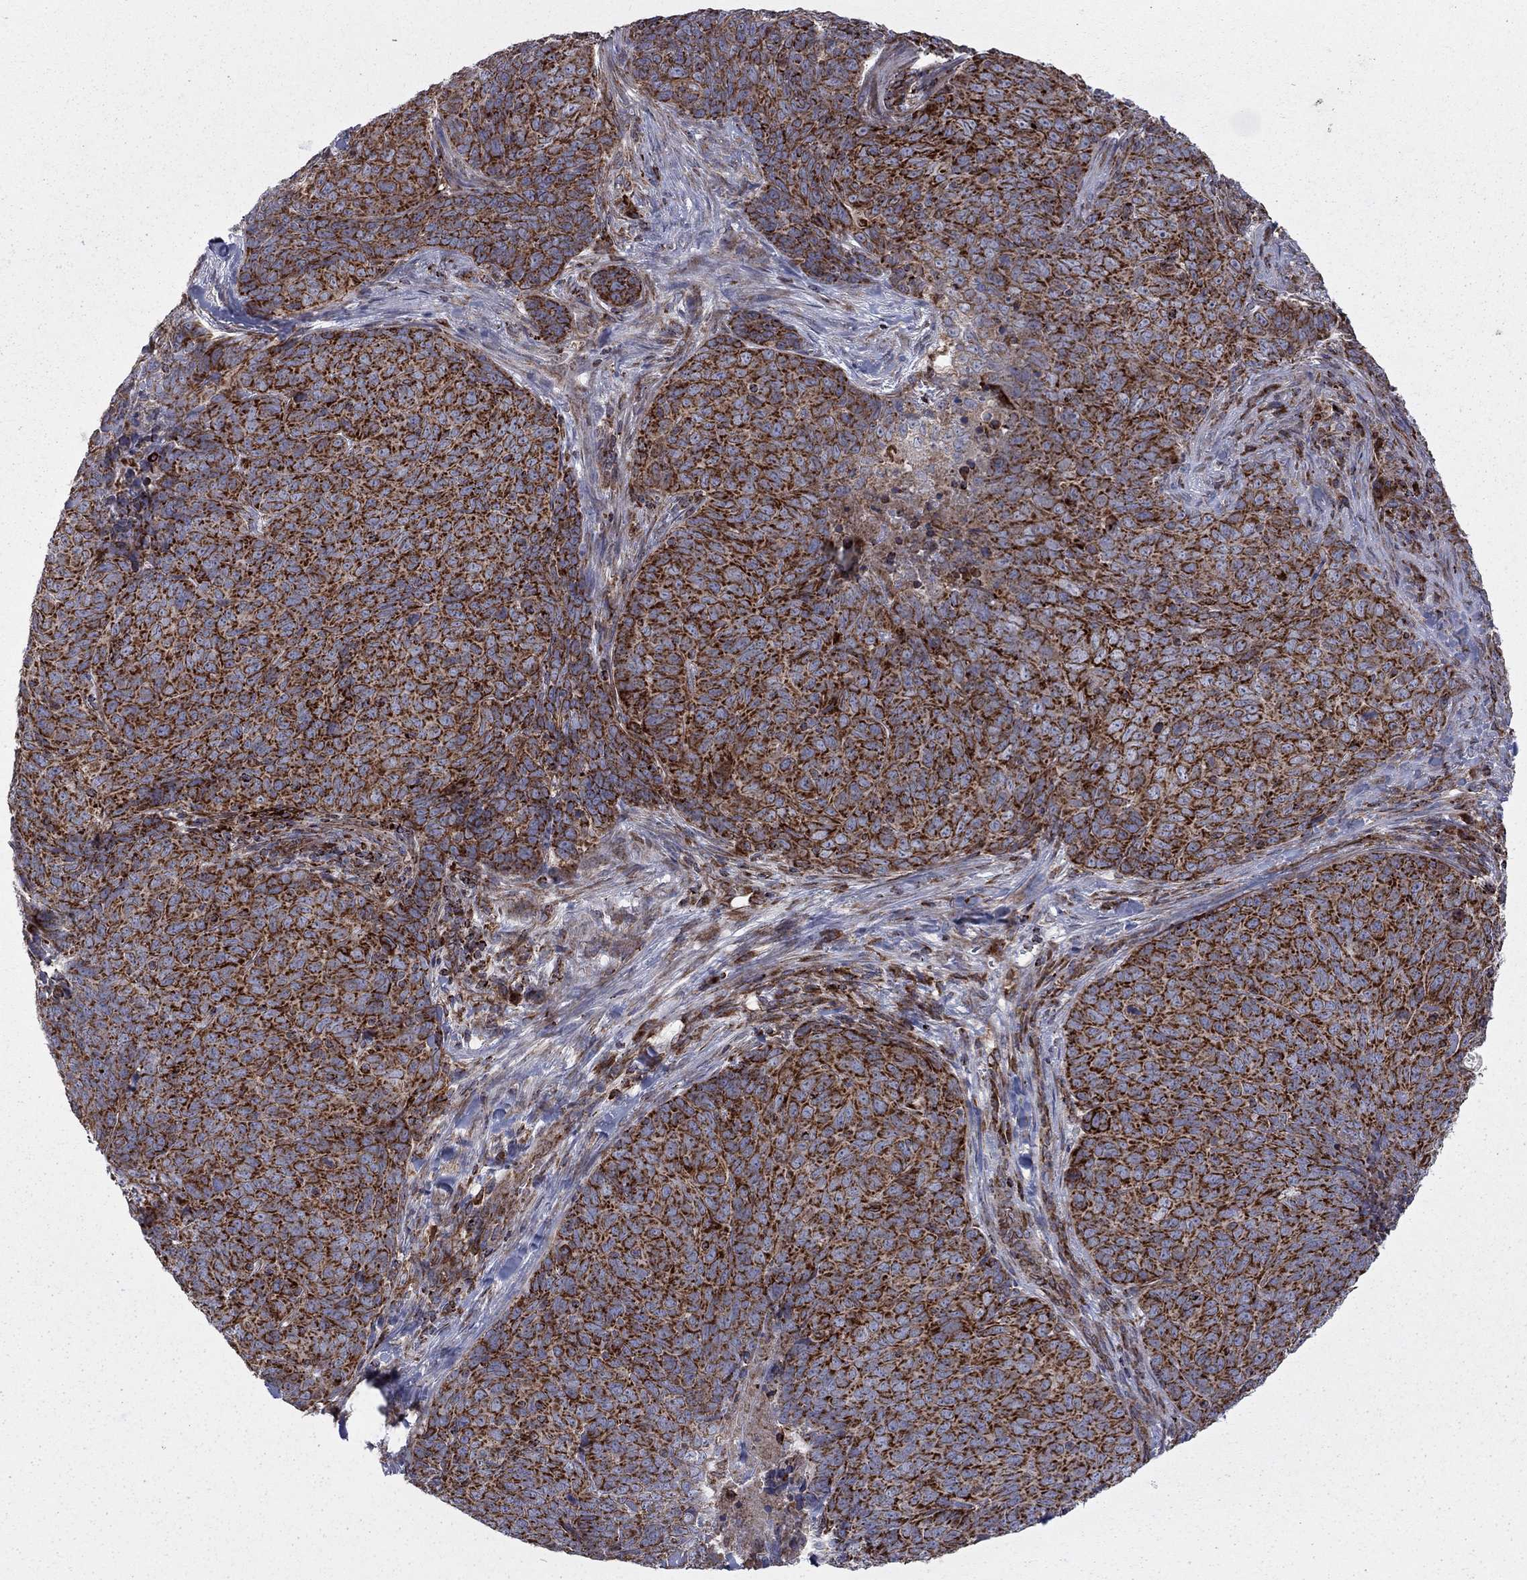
{"staining": {"intensity": "strong", "quantity": "25%-75%", "location": "cytoplasmic/membranous"}, "tissue": "skin cancer", "cell_type": "Tumor cells", "image_type": "cancer", "snomed": [{"axis": "morphology", "description": "Squamous cell carcinoma, NOS"}, {"axis": "topography", "description": "Skin"}, {"axis": "topography", "description": "Anal"}], "caption": "Immunohistochemical staining of squamous cell carcinoma (skin) exhibits high levels of strong cytoplasmic/membranous positivity in approximately 25%-75% of tumor cells. The protein is shown in brown color, while the nuclei are stained blue.", "gene": "CLPTM1", "patient": {"sex": "female", "age": 51}}